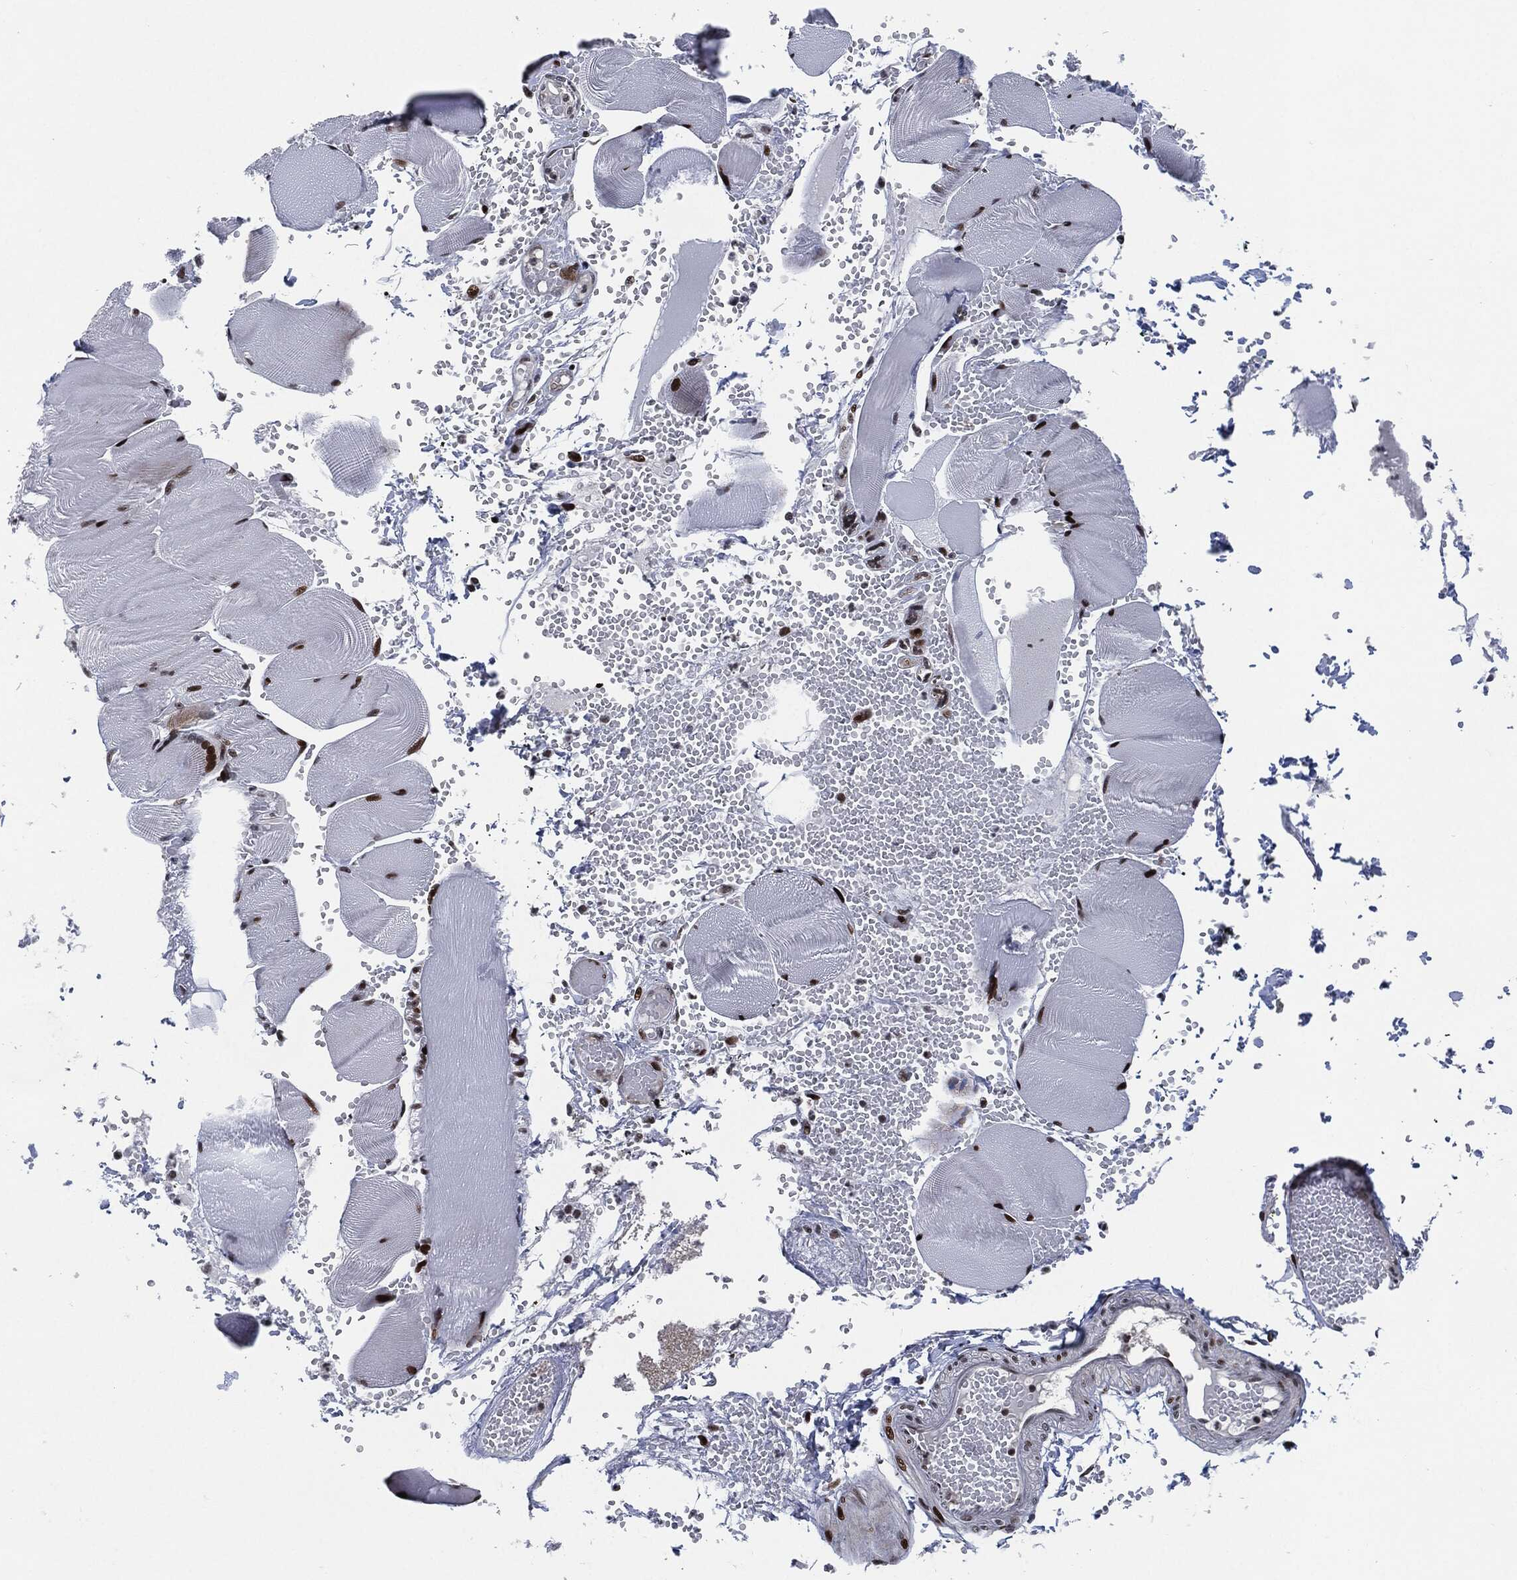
{"staining": {"intensity": "strong", "quantity": ">75%", "location": "nuclear"}, "tissue": "skeletal muscle", "cell_type": "Myocytes", "image_type": "normal", "snomed": [{"axis": "morphology", "description": "Normal tissue, NOS"}, {"axis": "topography", "description": "Skeletal muscle"}], "caption": "Immunohistochemical staining of unremarkable human skeletal muscle reveals strong nuclear protein staining in about >75% of myocytes.", "gene": "AKT2", "patient": {"sex": "male", "age": 56}}